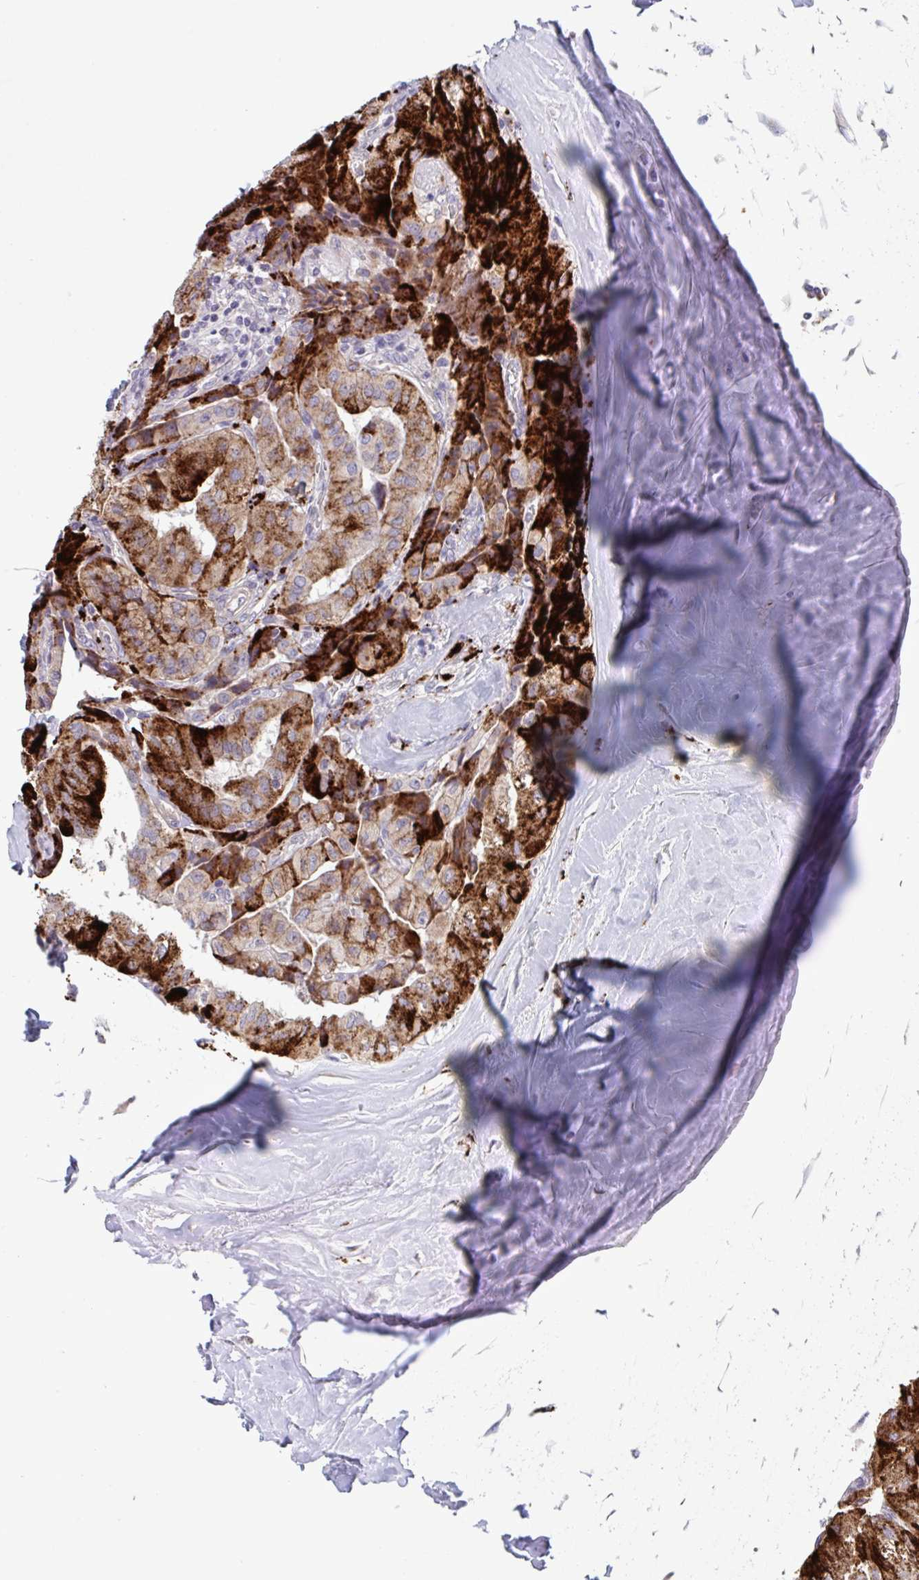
{"staining": {"intensity": "strong", "quantity": ">75%", "location": "cytoplasmic/membranous"}, "tissue": "thyroid cancer", "cell_type": "Tumor cells", "image_type": "cancer", "snomed": [{"axis": "morphology", "description": "Normal tissue, NOS"}, {"axis": "morphology", "description": "Papillary adenocarcinoma, NOS"}, {"axis": "topography", "description": "Thyroid gland"}], "caption": "Thyroid papillary adenocarcinoma stained with immunohistochemistry (IHC) displays strong cytoplasmic/membranous positivity in approximately >75% of tumor cells.", "gene": "TNFSF10", "patient": {"sex": "female", "age": 59}}